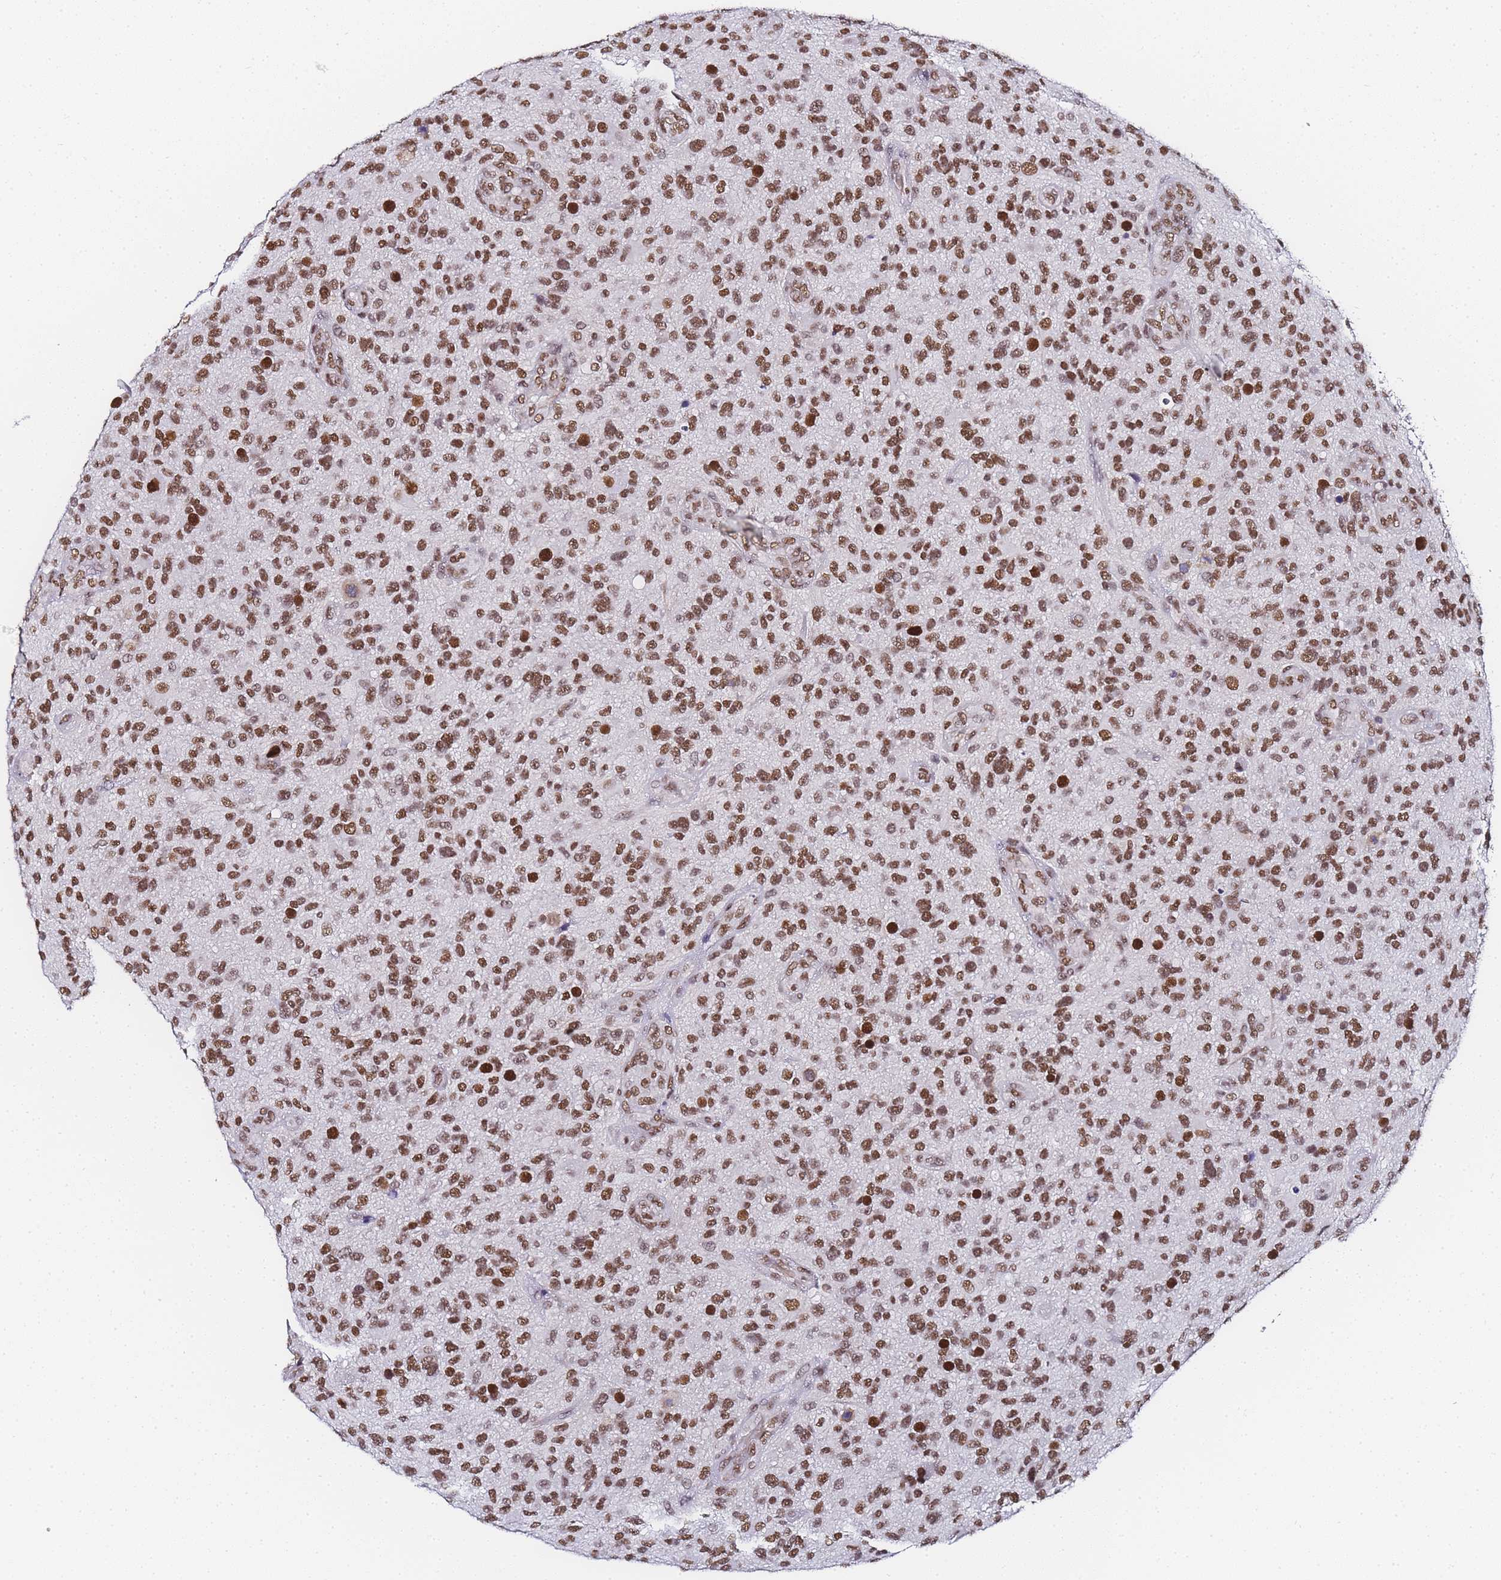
{"staining": {"intensity": "moderate", "quantity": ">75%", "location": "nuclear"}, "tissue": "glioma", "cell_type": "Tumor cells", "image_type": "cancer", "snomed": [{"axis": "morphology", "description": "Glioma, malignant, High grade"}, {"axis": "topography", "description": "Brain"}], "caption": "This micrograph displays IHC staining of high-grade glioma (malignant), with medium moderate nuclear expression in approximately >75% of tumor cells.", "gene": "POLR1A", "patient": {"sex": "male", "age": 47}}